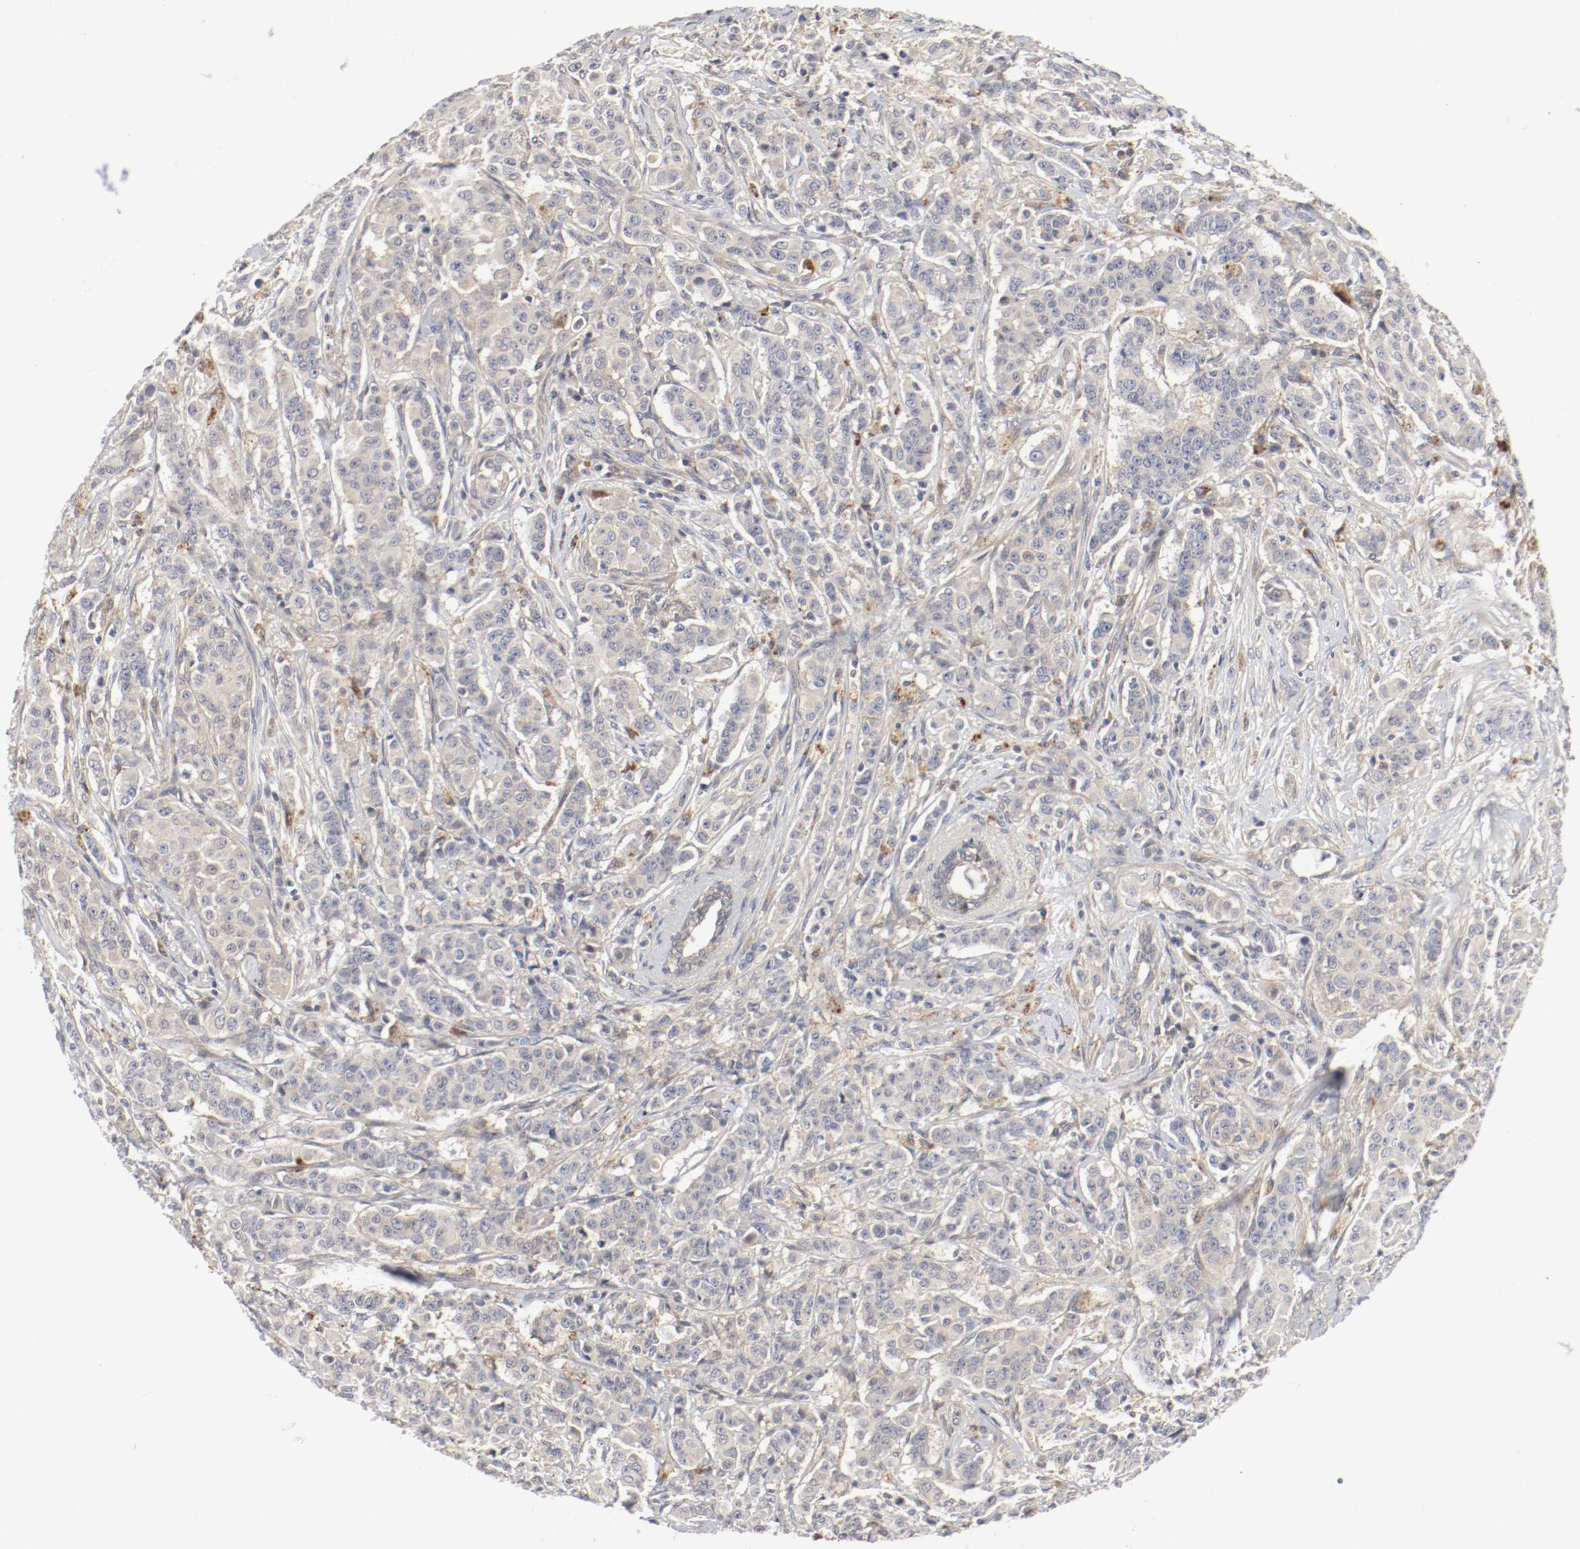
{"staining": {"intensity": "weak", "quantity": ">75%", "location": "cytoplasmic/membranous"}, "tissue": "breast cancer", "cell_type": "Tumor cells", "image_type": "cancer", "snomed": [{"axis": "morphology", "description": "Duct carcinoma"}, {"axis": "topography", "description": "Breast"}], "caption": "Intraductal carcinoma (breast) stained for a protein (brown) shows weak cytoplasmic/membranous positive expression in approximately >75% of tumor cells.", "gene": "REN", "patient": {"sex": "female", "age": 40}}